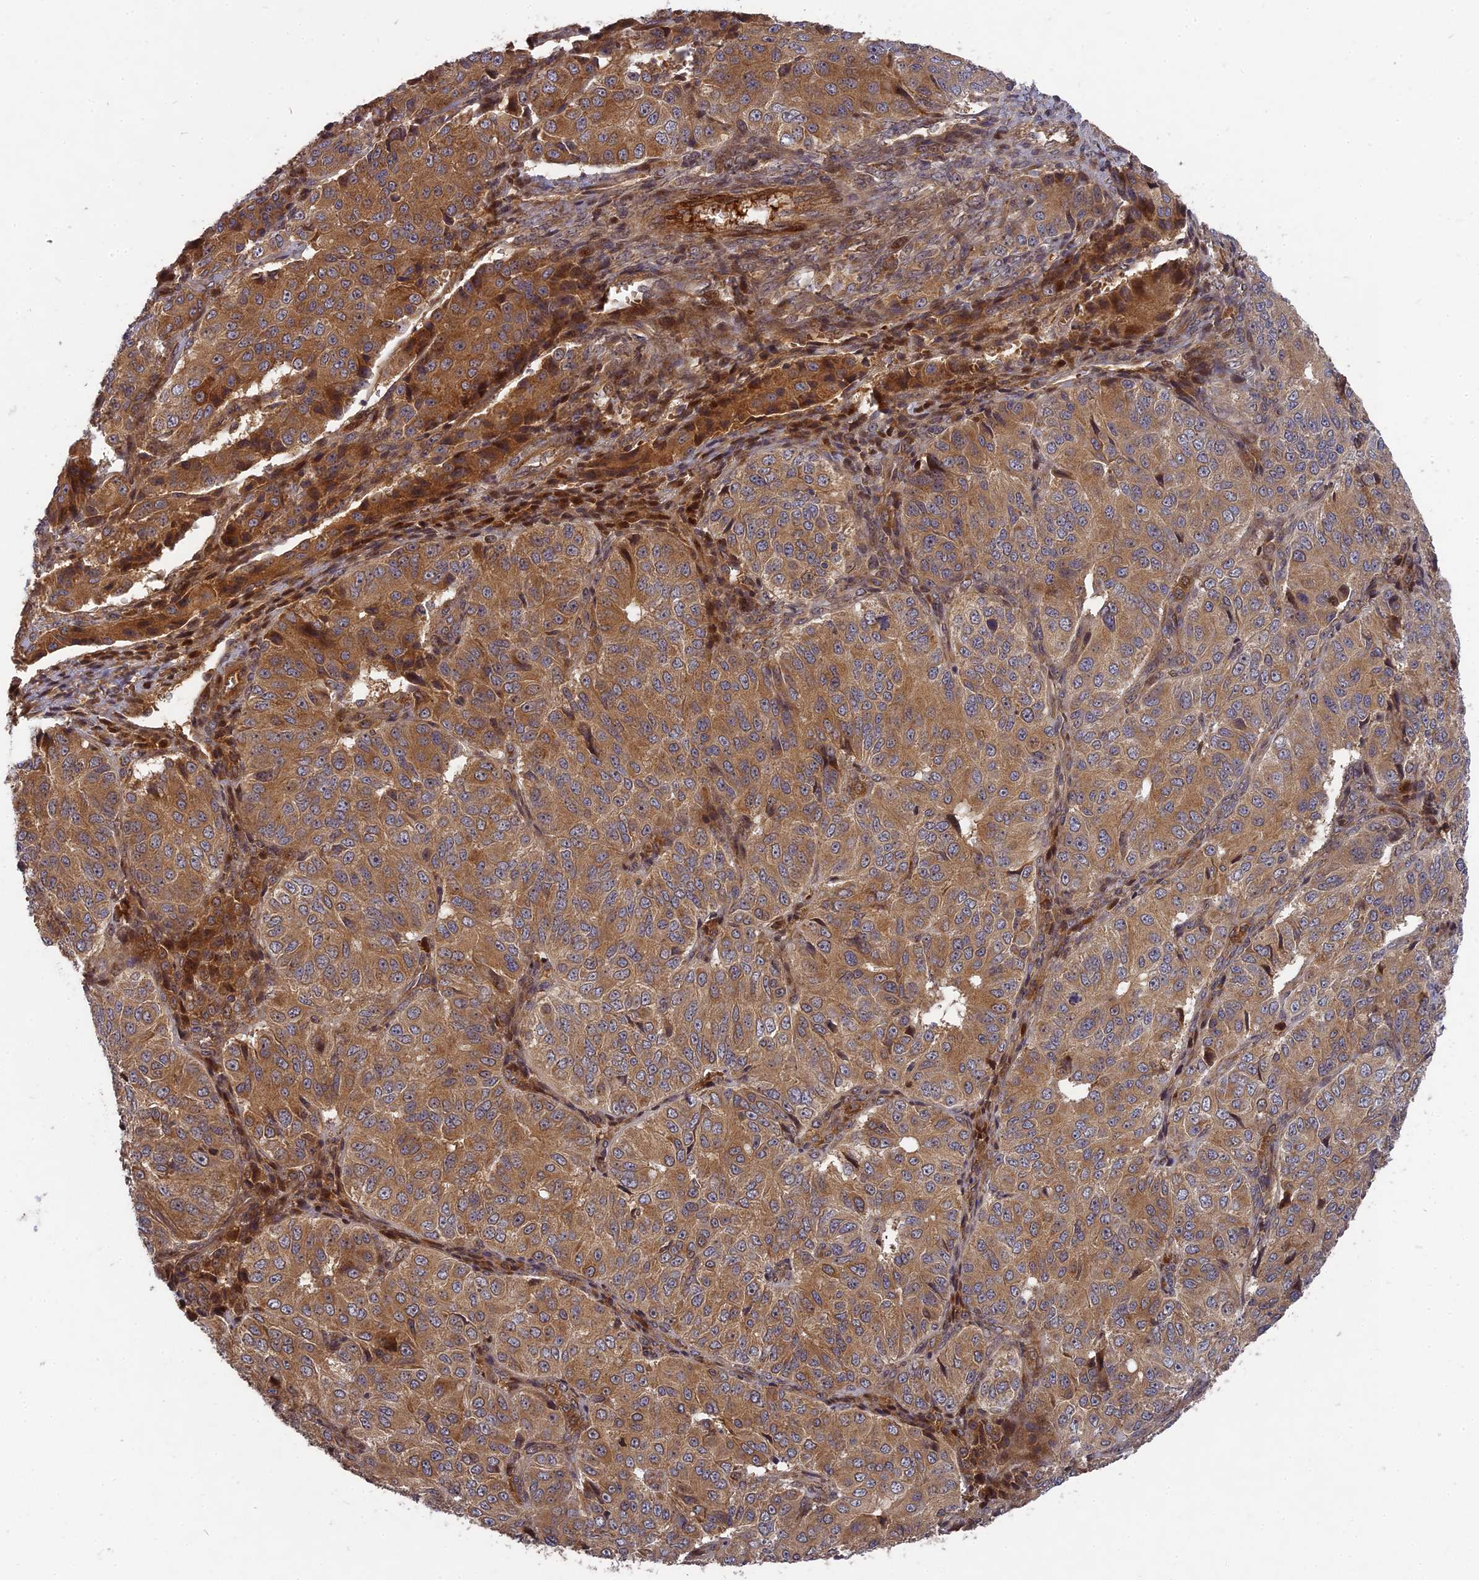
{"staining": {"intensity": "moderate", "quantity": ">75%", "location": "cytoplasmic/membranous"}, "tissue": "ovarian cancer", "cell_type": "Tumor cells", "image_type": "cancer", "snomed": [{"axis": "morphology", "description": "Carcinoma, endometroid"}, {"axis": "topography", "description": "Ovary"}], "caption": "Ovarian cancer (endometroid carcinoma) stained with a protein marker shows moderate staining in tumor cells.", "gene": "TMUB2", "patient": {"sex": "female", "age": 51}}